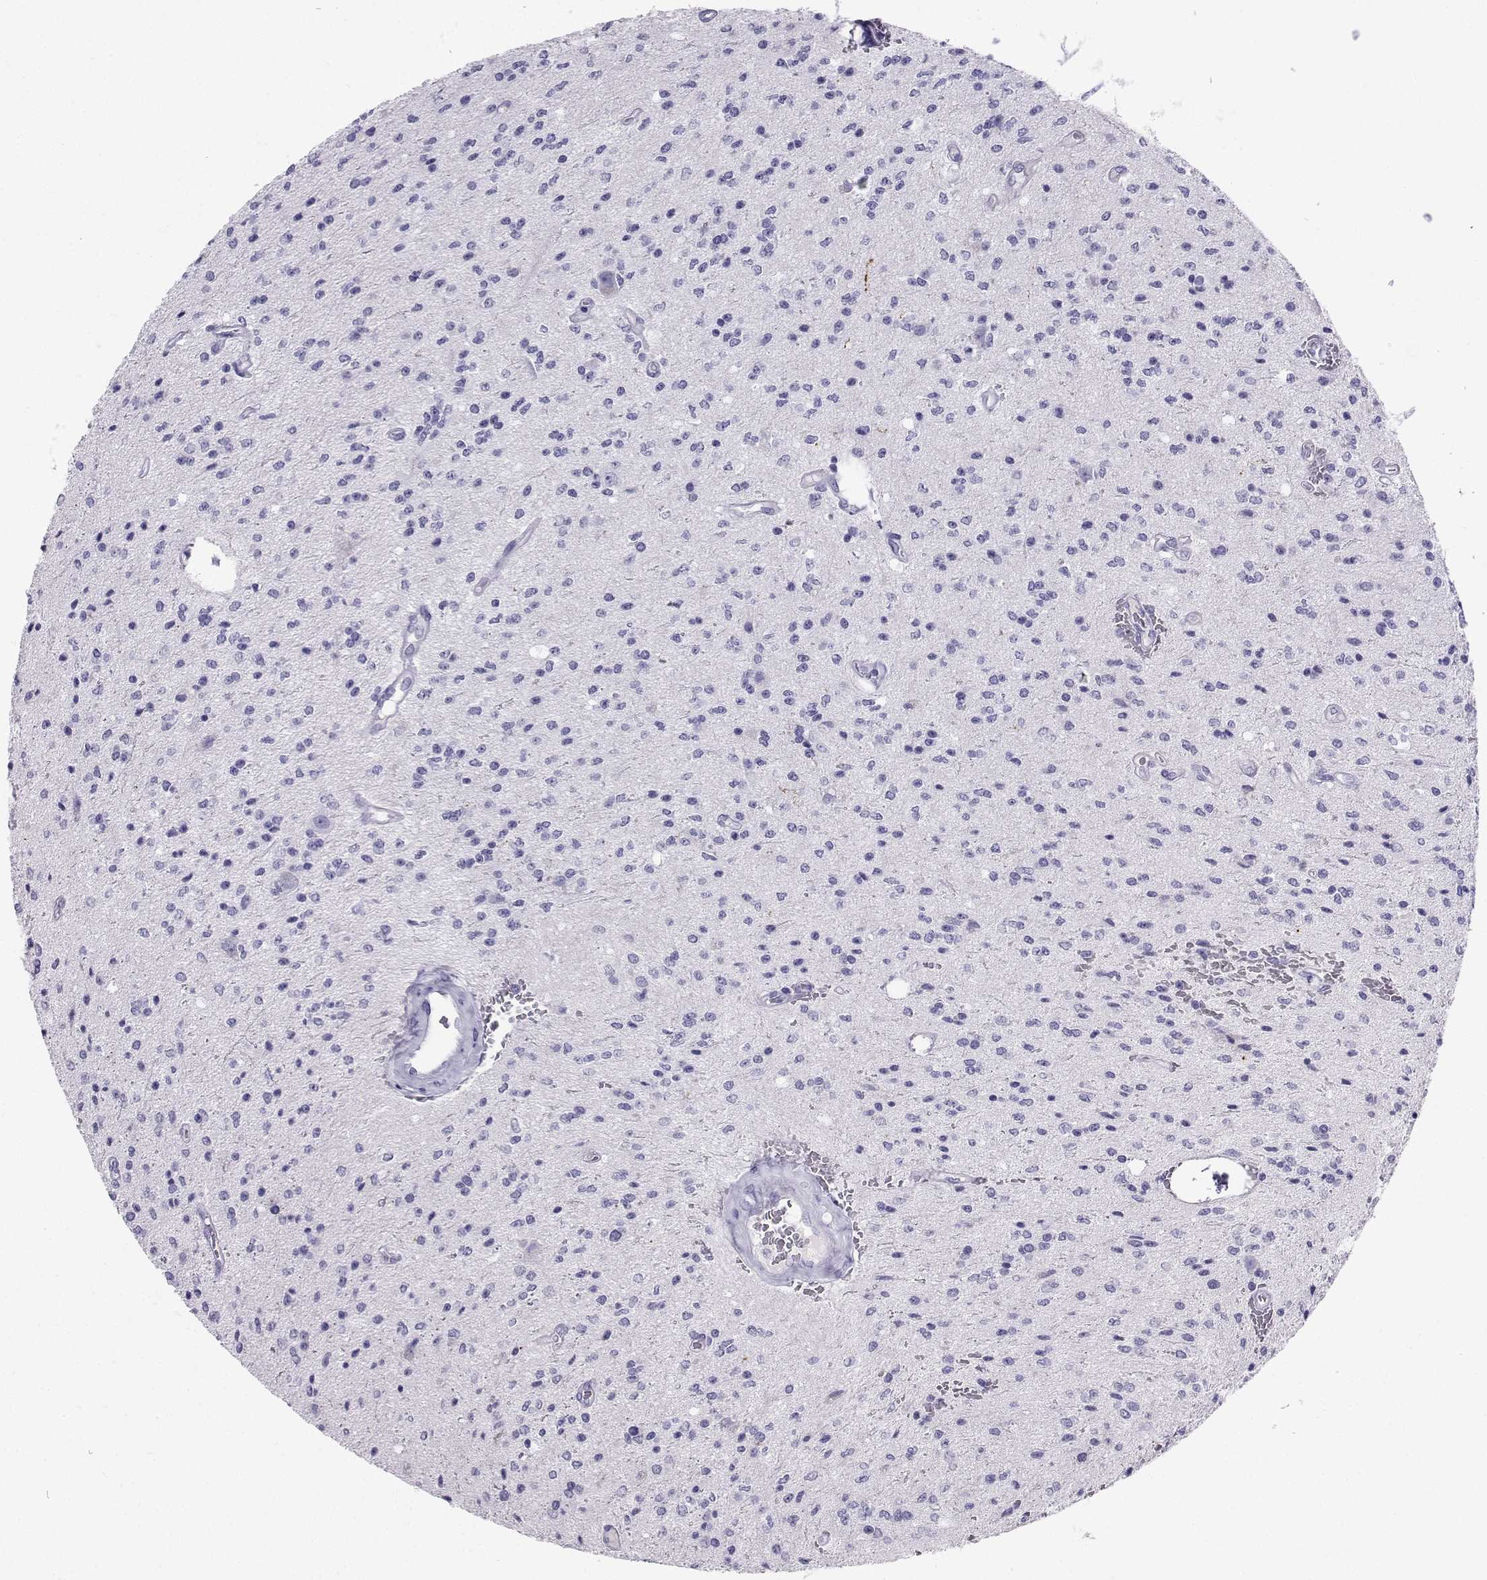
{"staining": {"intensity": "negative", "quantity": "none", "location": "none"}, "tissue": "glioma", "cell_type": "Tumor cells", "image_type": "cancer", "snomed": [{"axis": "morphology", "description": "Glioma, malignant, Low grade"}, {"axis": "topography", "description": "Brain"}], "caption": "A high-resolution histopathology image shows immunohistochemistry (IHC) staining of malignant glioma (low-grade), which displays no significant staining in tumor cells. (DAB immunohistochemistry with hematoxylin counter stain).", "gene": "SLC18A2", "patient": {"sex": "male", "age": 67}}